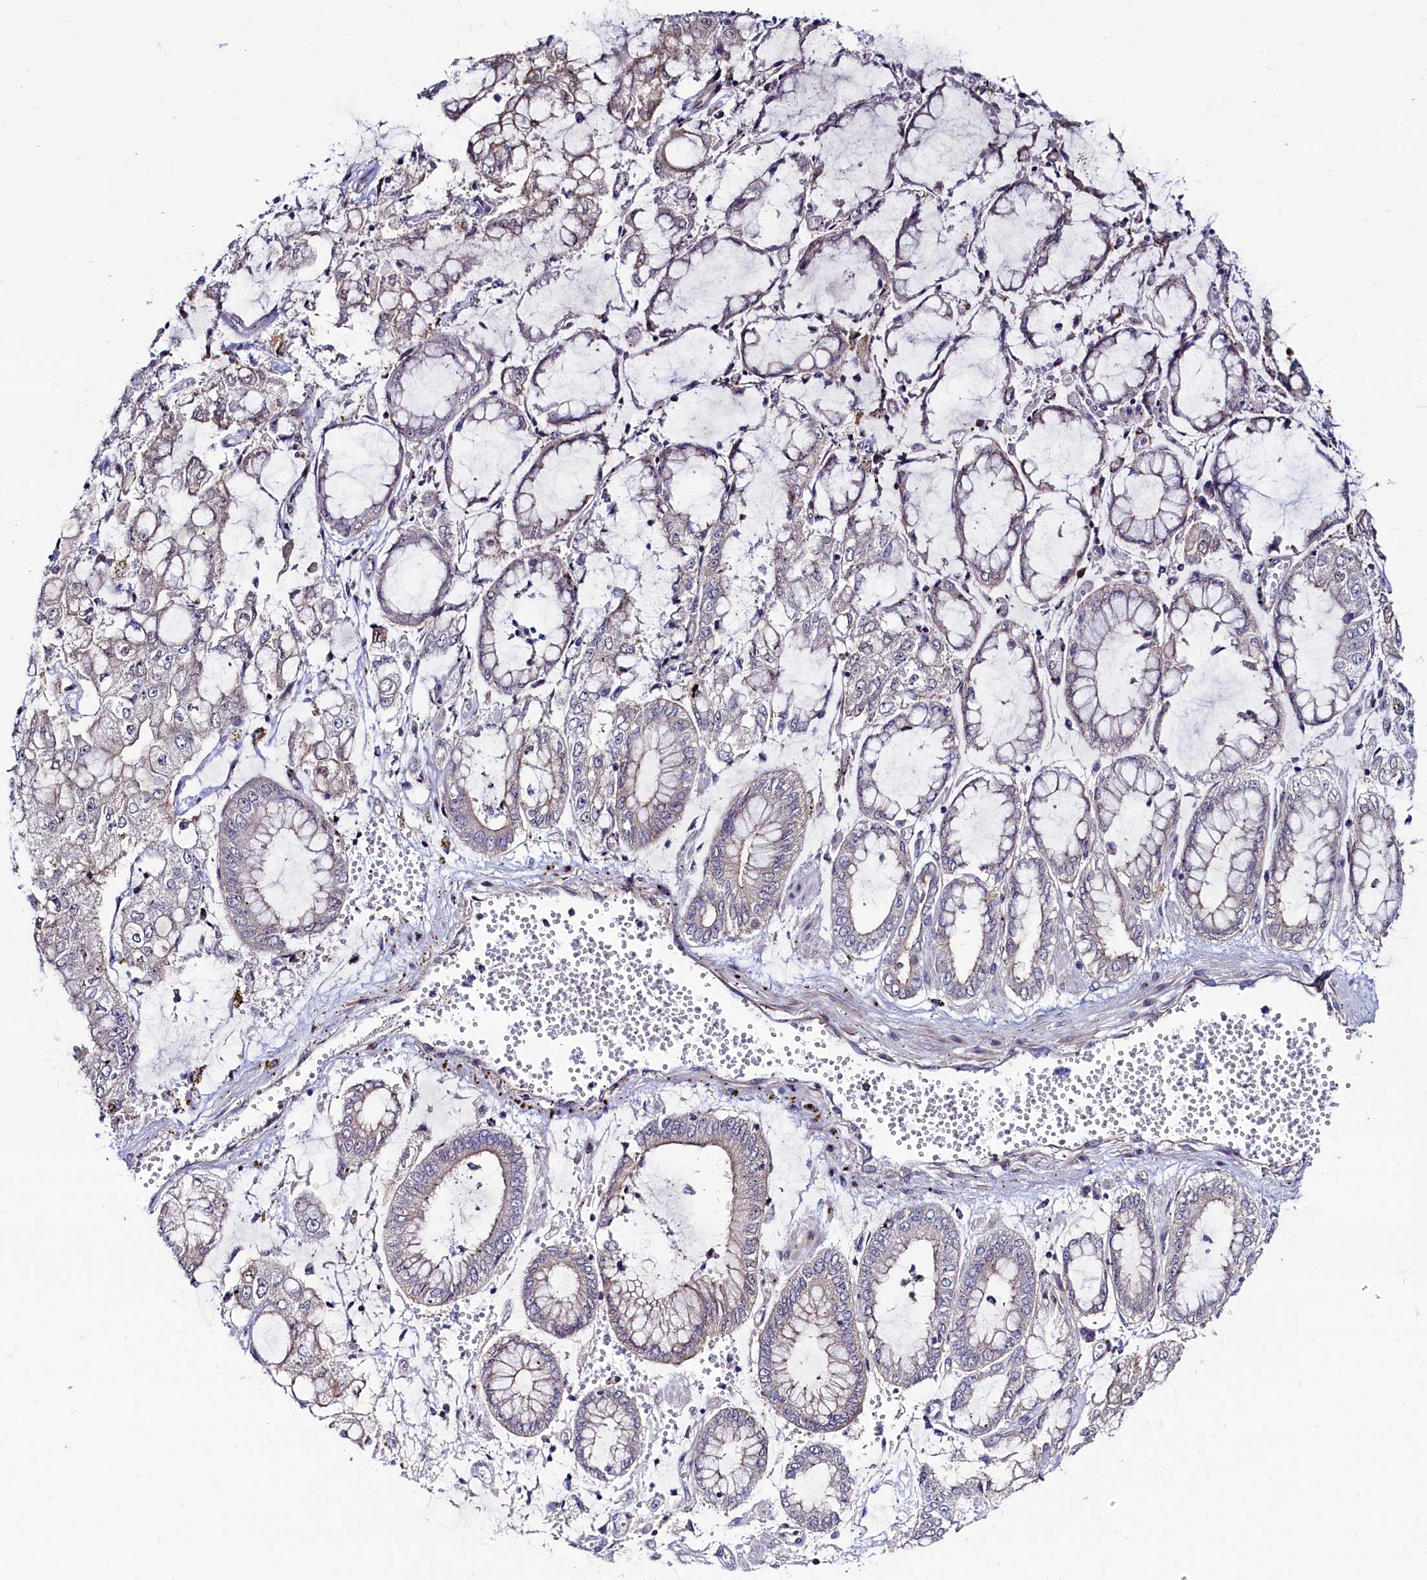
{"staining": {"intensity": "weak", "quantity": "<25%", "location": "cytoplasmic/membranous"}, "tissue": "stomach cancer", "cell_type": "Tumor cells", "image_type": "cancer", "snomed": [{"axis": "morphology", "description": "Adenocarcinoma, NOS"}, {"axis": "topography", "description": "Stomach"}], "caption": "This is a photomicrograph of immunohistochemistry staining of adenocarcinoma (stomach), which shows no positivity in tumor cells. The staining is performed using DAB (3,3'-diaminobenzidine) brown chromogen with nuclei counter-stained in using hematoxylin.", "gene": "ASTE1", "patient": {"sex": "male", "age": 76}}